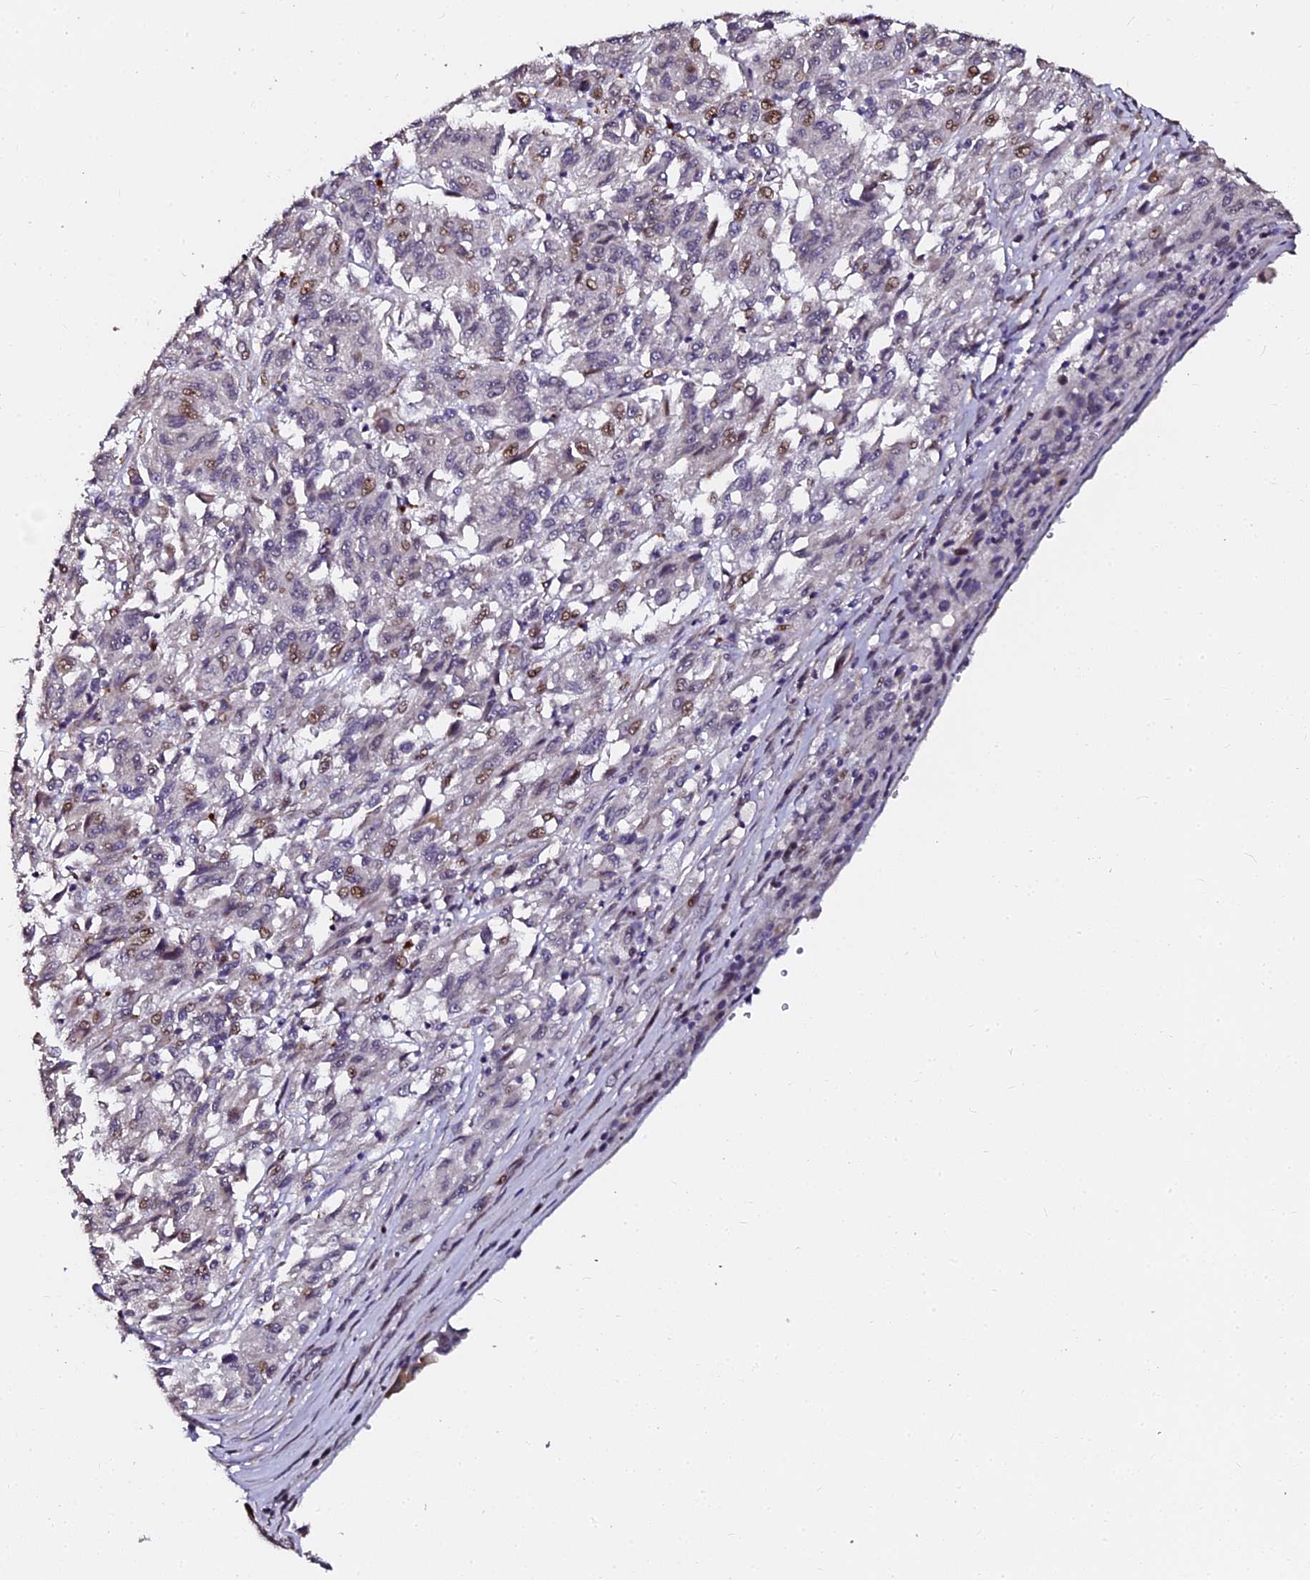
{"staining": {"intensity": "moderate", "quantity": "25%-75%", "location": "nuclear"}, "tissue": "melanoma", "cell_type": "Tumor cells", "image_type": "cancer", "snomed": [{"axis": "morphology", "description": "Malignant melanoma, Metastatic site"}, {"axis": "topography", "description": "Lung"}], "caption": "Immunohistochemical staining of human melanoma demonstrates moderate nuclear protein positivity in about 25%-75% of tumor cells.", "gene": "GPN3", "patient": {"sex": "male", "age": 64}}